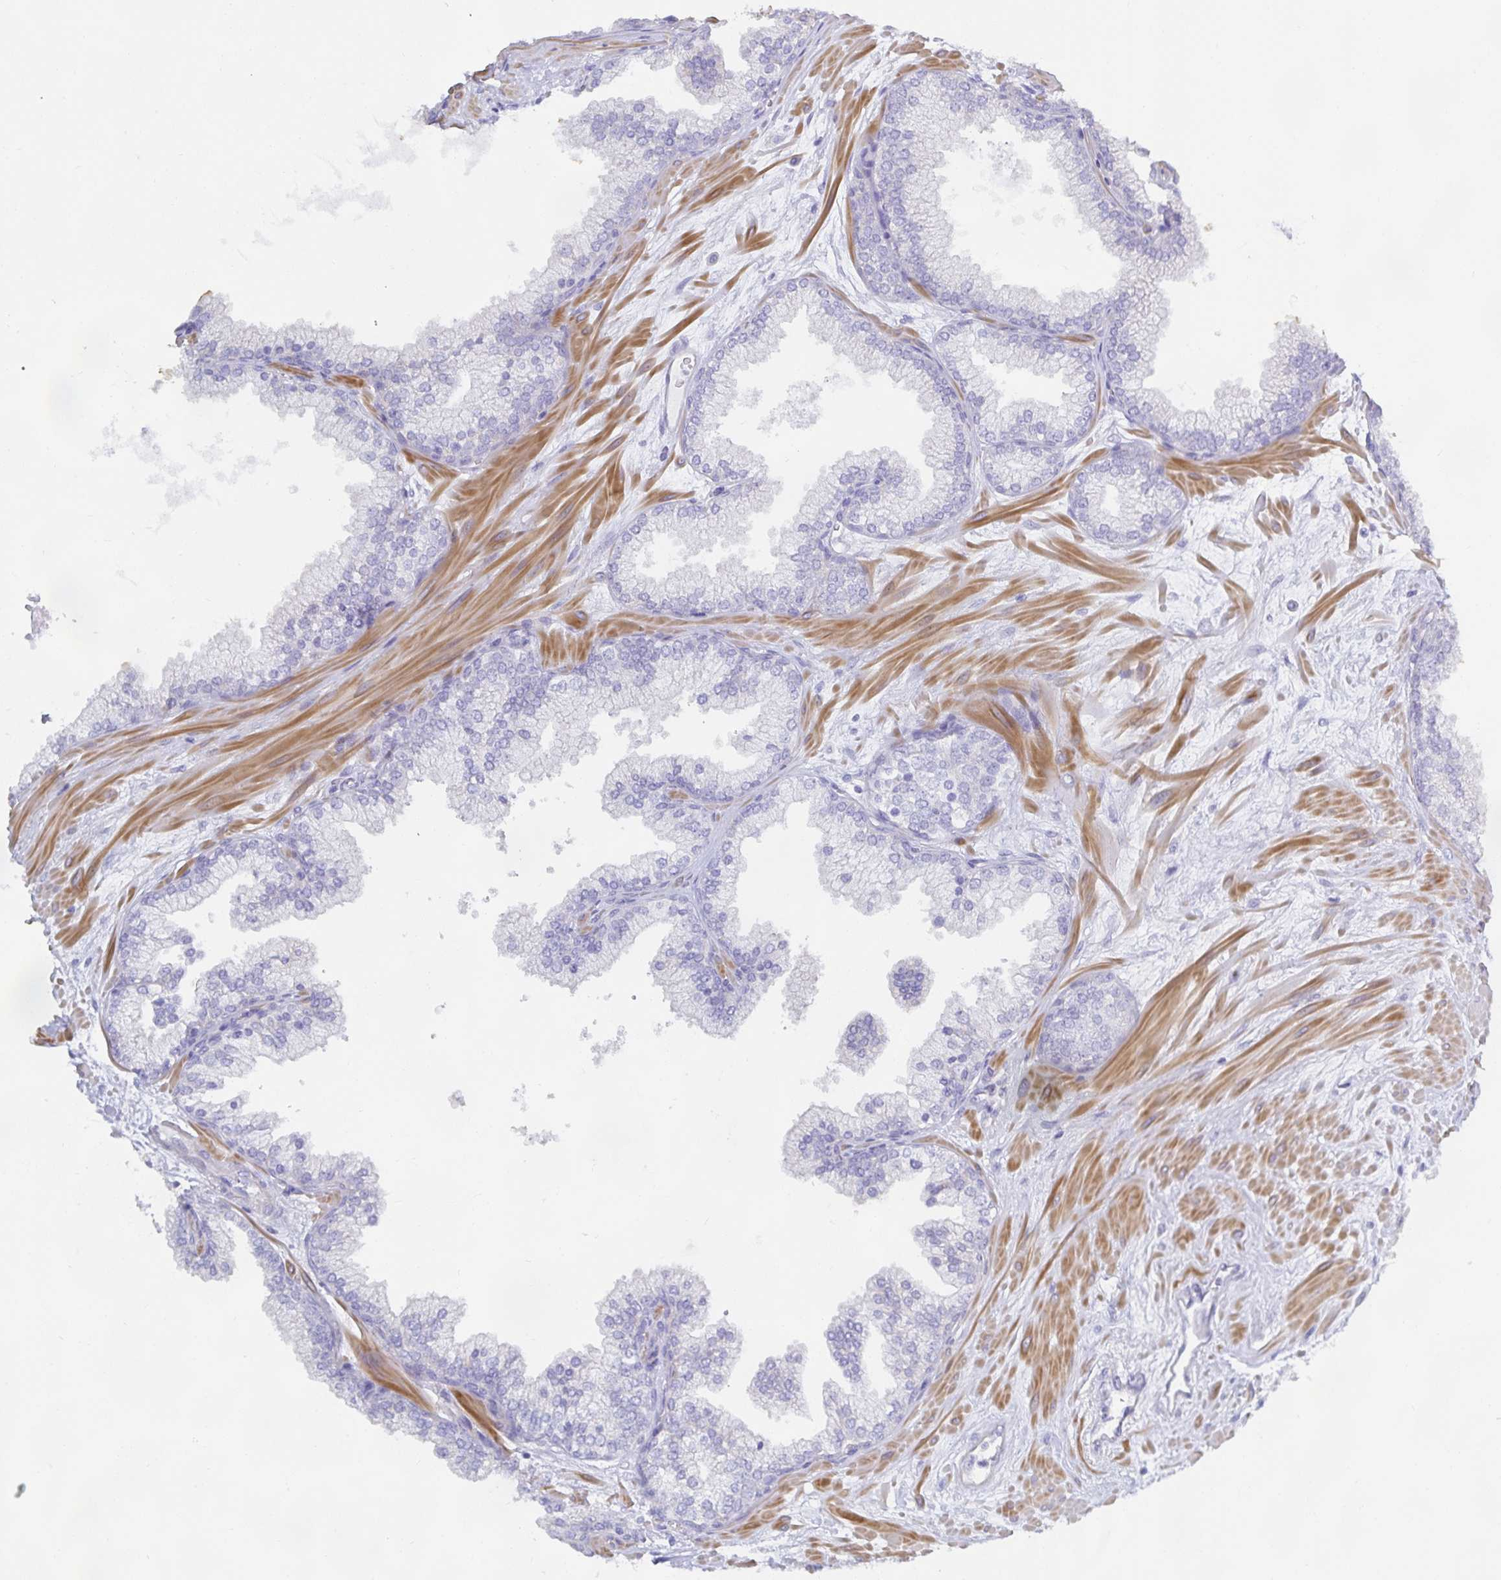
{"staining": {"intensity": "negative", "quantity": "none", "location": "none"}, "tissue": "prostate", "cell_type": "Glandular cells", "image_type": "normal", "snomed": [{"axis": "morphology", "description": "Normal tissue, NOS"}, {"axis": "topography", "description": "Prostate"}, {"axis": "topography", "description": "Peripheral nerve tissue"}], "caption": "Protein analysis of benign prostate demonstrates no significant staining in glandular cells.", "gene": "METTL22", "patient": {"sex": "male", "age": 61}}